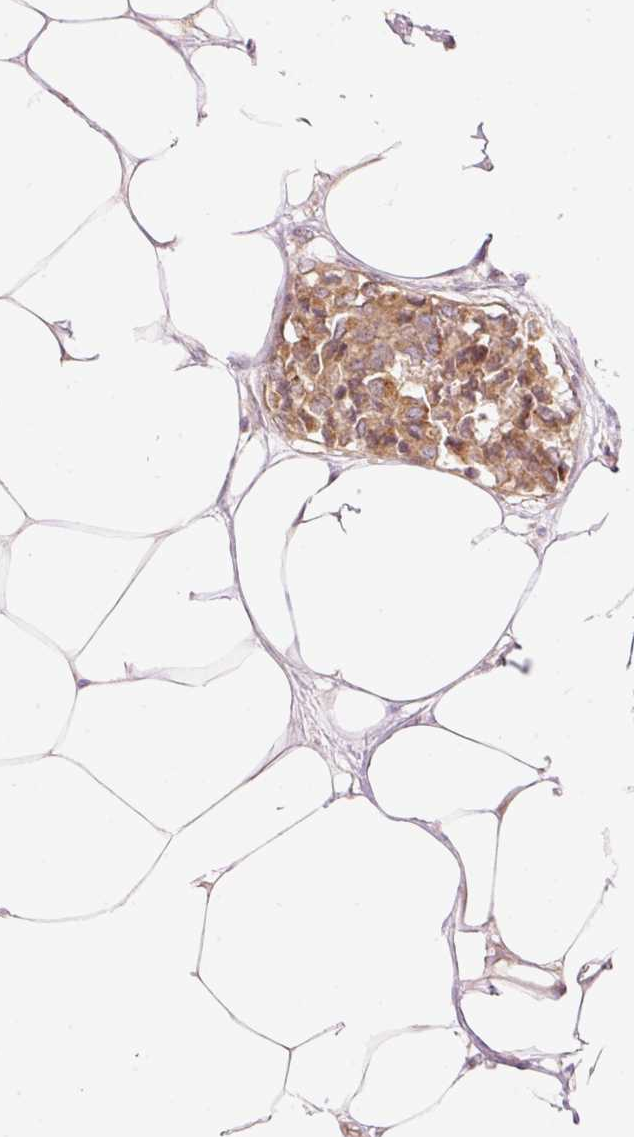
{"staining": {"intensity": "moderate", "quantity": ">75%", "location": "cytoplasmic/membranous"}, "tissue": "breast cancer", "cell_type": "Tumor cells", "image_type": "cancer", "snomed": [{"axis": "morphology", "description": "Duct carcinoma"}, {"axis": "topography", "description": "Breast"}], "caption": "Breast cancer (intraductal carcinoma) tissue displays moderate cytoplasmic/membranous staining in approximately >75% of tumor cells, visualized by immunohistochemistry. The protein is shown in brown color, while the nuclei are stained blue.", "gene": "ADCY4", "patient": {"sex": "female", "age": 75}}